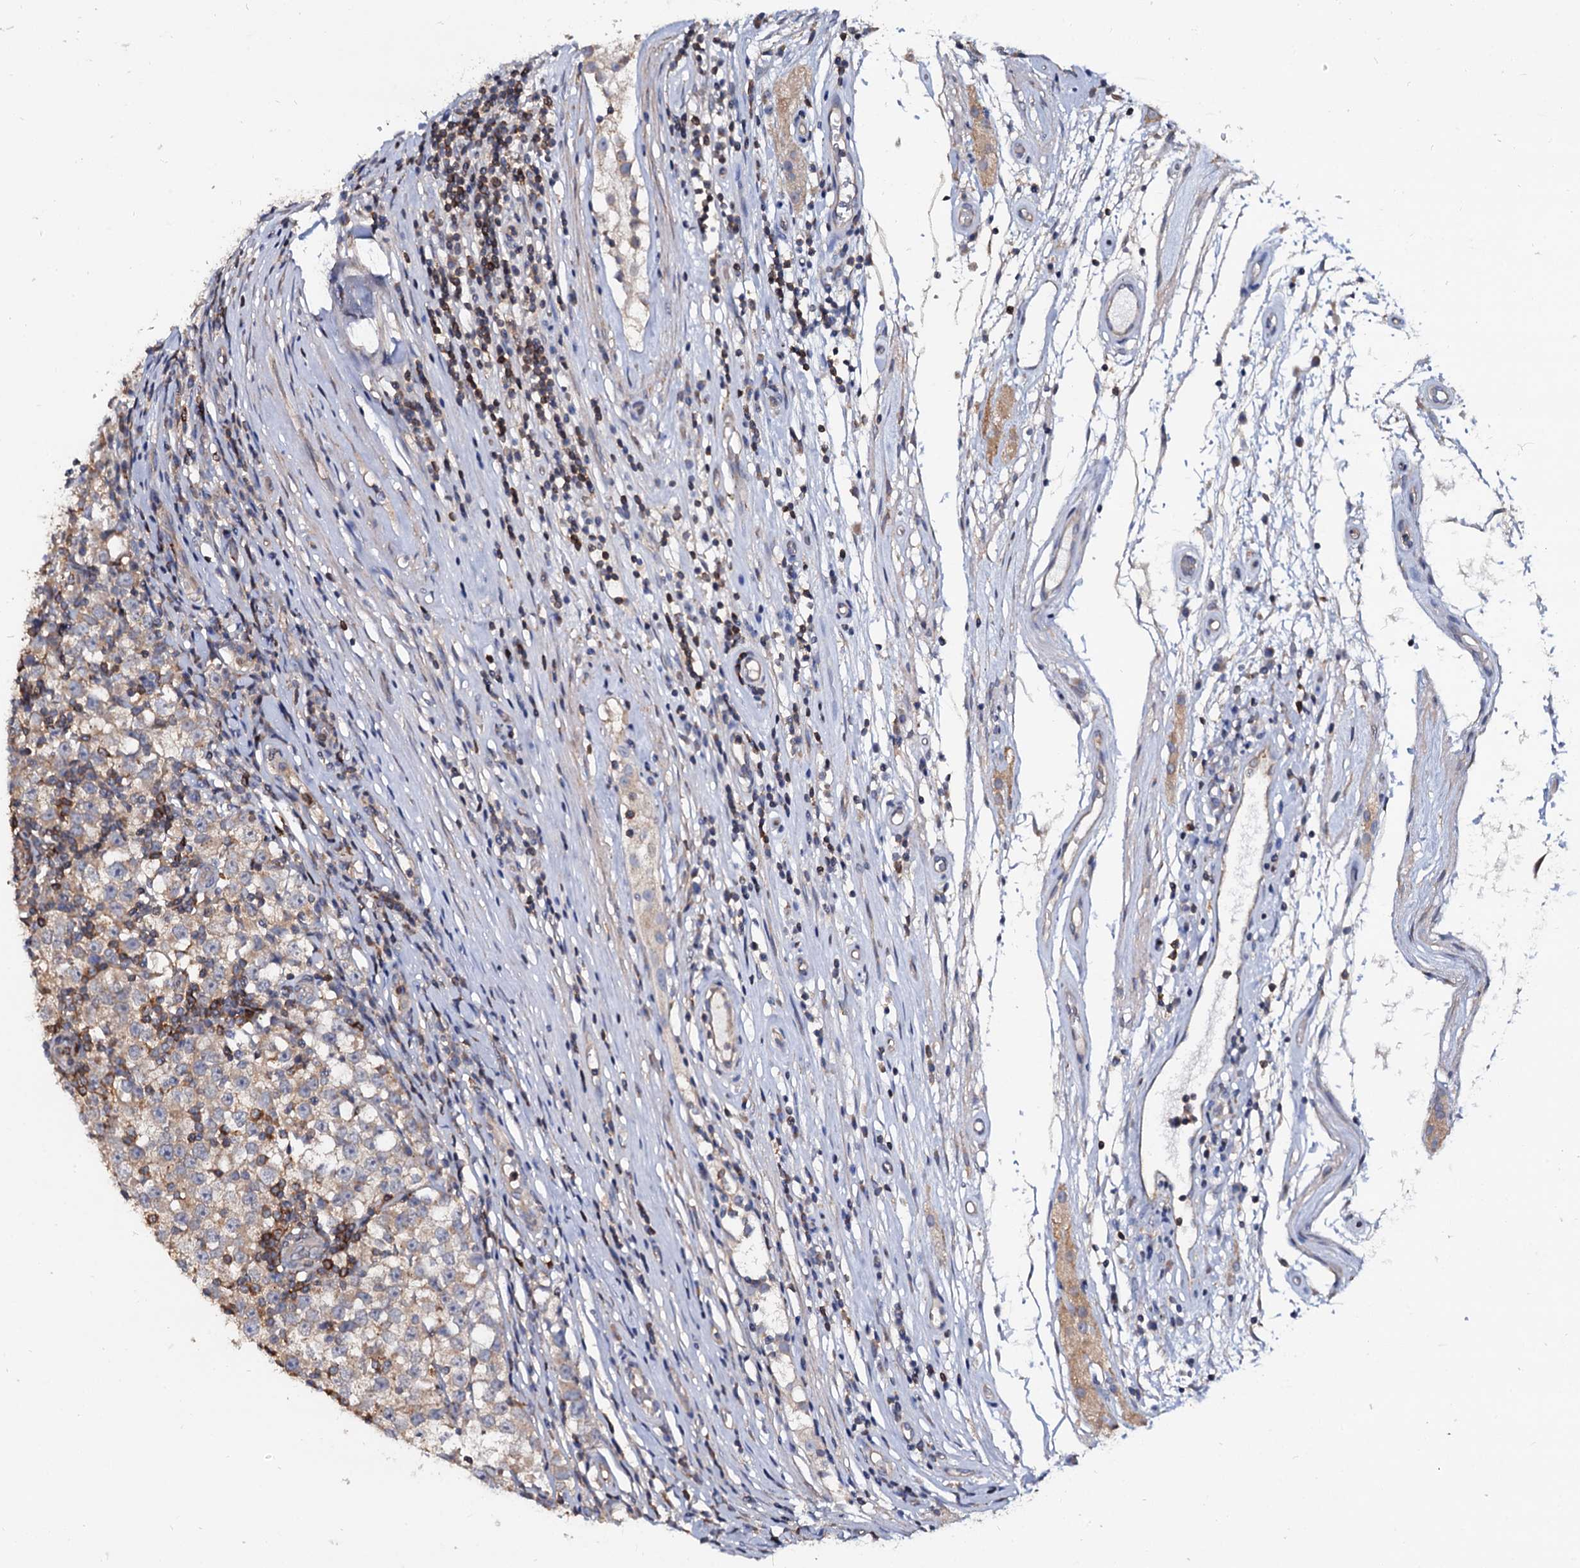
{"staining": {"intensity": "weak", "quantity": "<25%", "location": "cytoplasmic/membranous"}, "tissue": "testis cancer", "cell_type": "Tumor cells", "image_type": "cancer", "snomed": [{"axis": "morphology", "description": "Seminoma, NOS"}, {"axis": "topography", "description": "Testis"}], "caption": "Photomicrograph shows no protein expression in tumor cells of seminoma (testis) tissue. (Brightfield microscopy of DAB (3,3'-diaminobenzidine) IHC at high magnification).", "gene": "ANKRD13A", "patient": {"sex": "male", "age": 65}}